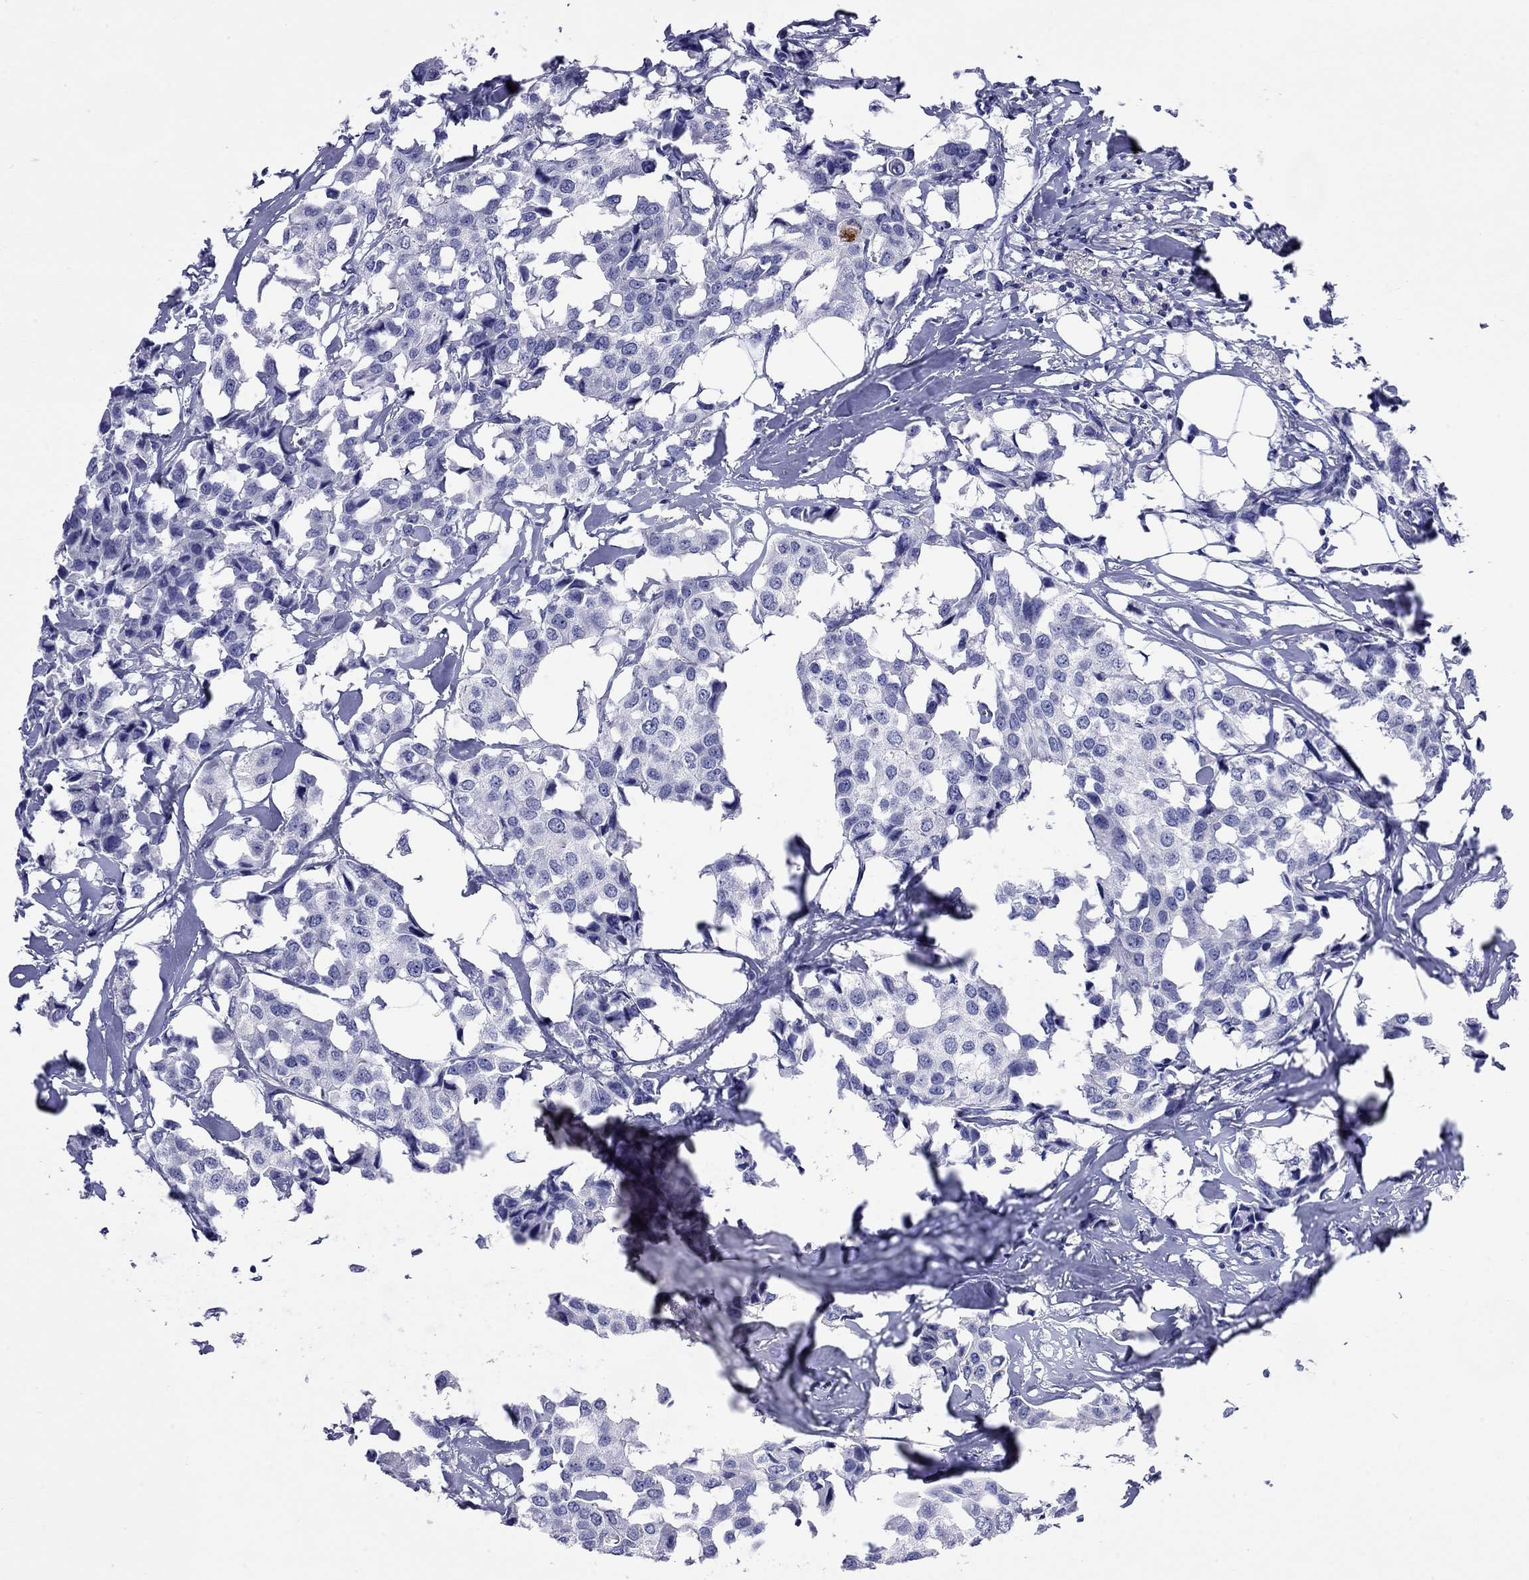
{"staining": {"intensity": "negative", "quantity": "none", "location": "none"}, "tissue": "breast cancer", "cell_type": "Tumor cells", "image_type": "cancer", "snomed": [{"axis": "morphology", "description": "Duct carcinoma"}, {"axis": "topography", "description": "Breast"}], "caption": "Breast cancer was stained to show a protein in brown. There is no significant expression in tumor cells.", "gene": "FIGLA", "patient": {"sex": "female", "age": 80}}